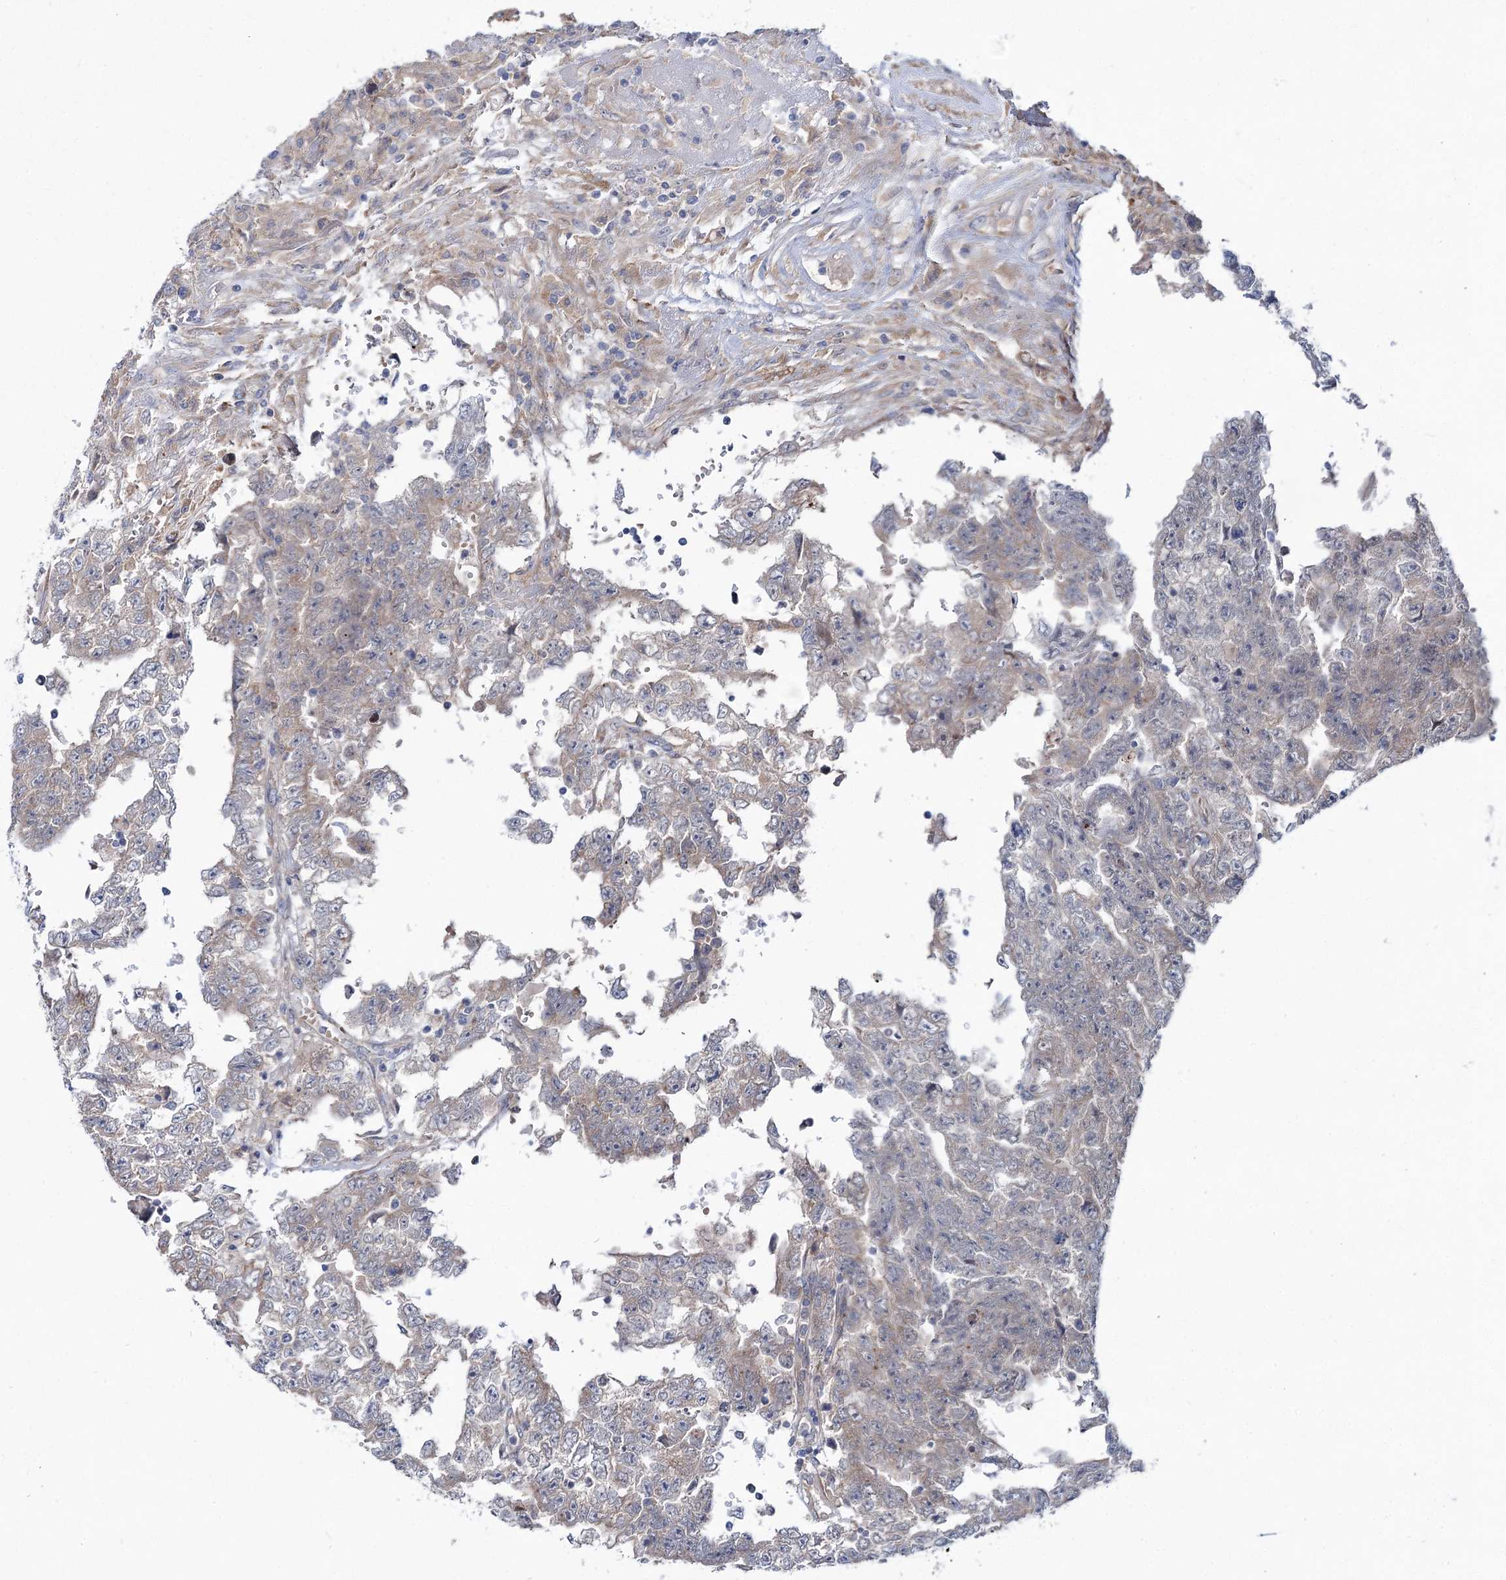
{"staining": {"intensity": "negative", "quantity": "none", "location": "none"}, "tissue": "testis cancer", "cell_type": "Tumor cells", "image_type": "cancer", "snomed": [{"axis": "morphology", "description": "Carcinoma, Embryonal, NOS"}, {"axis": "topography", "description": "Testis"}], "caption": "This micrograph is of testis cancer stained with immunohistochemistry (IHC) to label a protein in brown with the nuclei are counter-stained blue. There is no positivity in tumor cells. The staining was performed using DAB (3,3'-diaminobenzidine) to visualize the protein expression in brown, while the nuclei were stained in blue with hematoxylin (Magnification: 20x).", "gene": "PTPN3", "patient": {"sex": "male", "age": 25}}